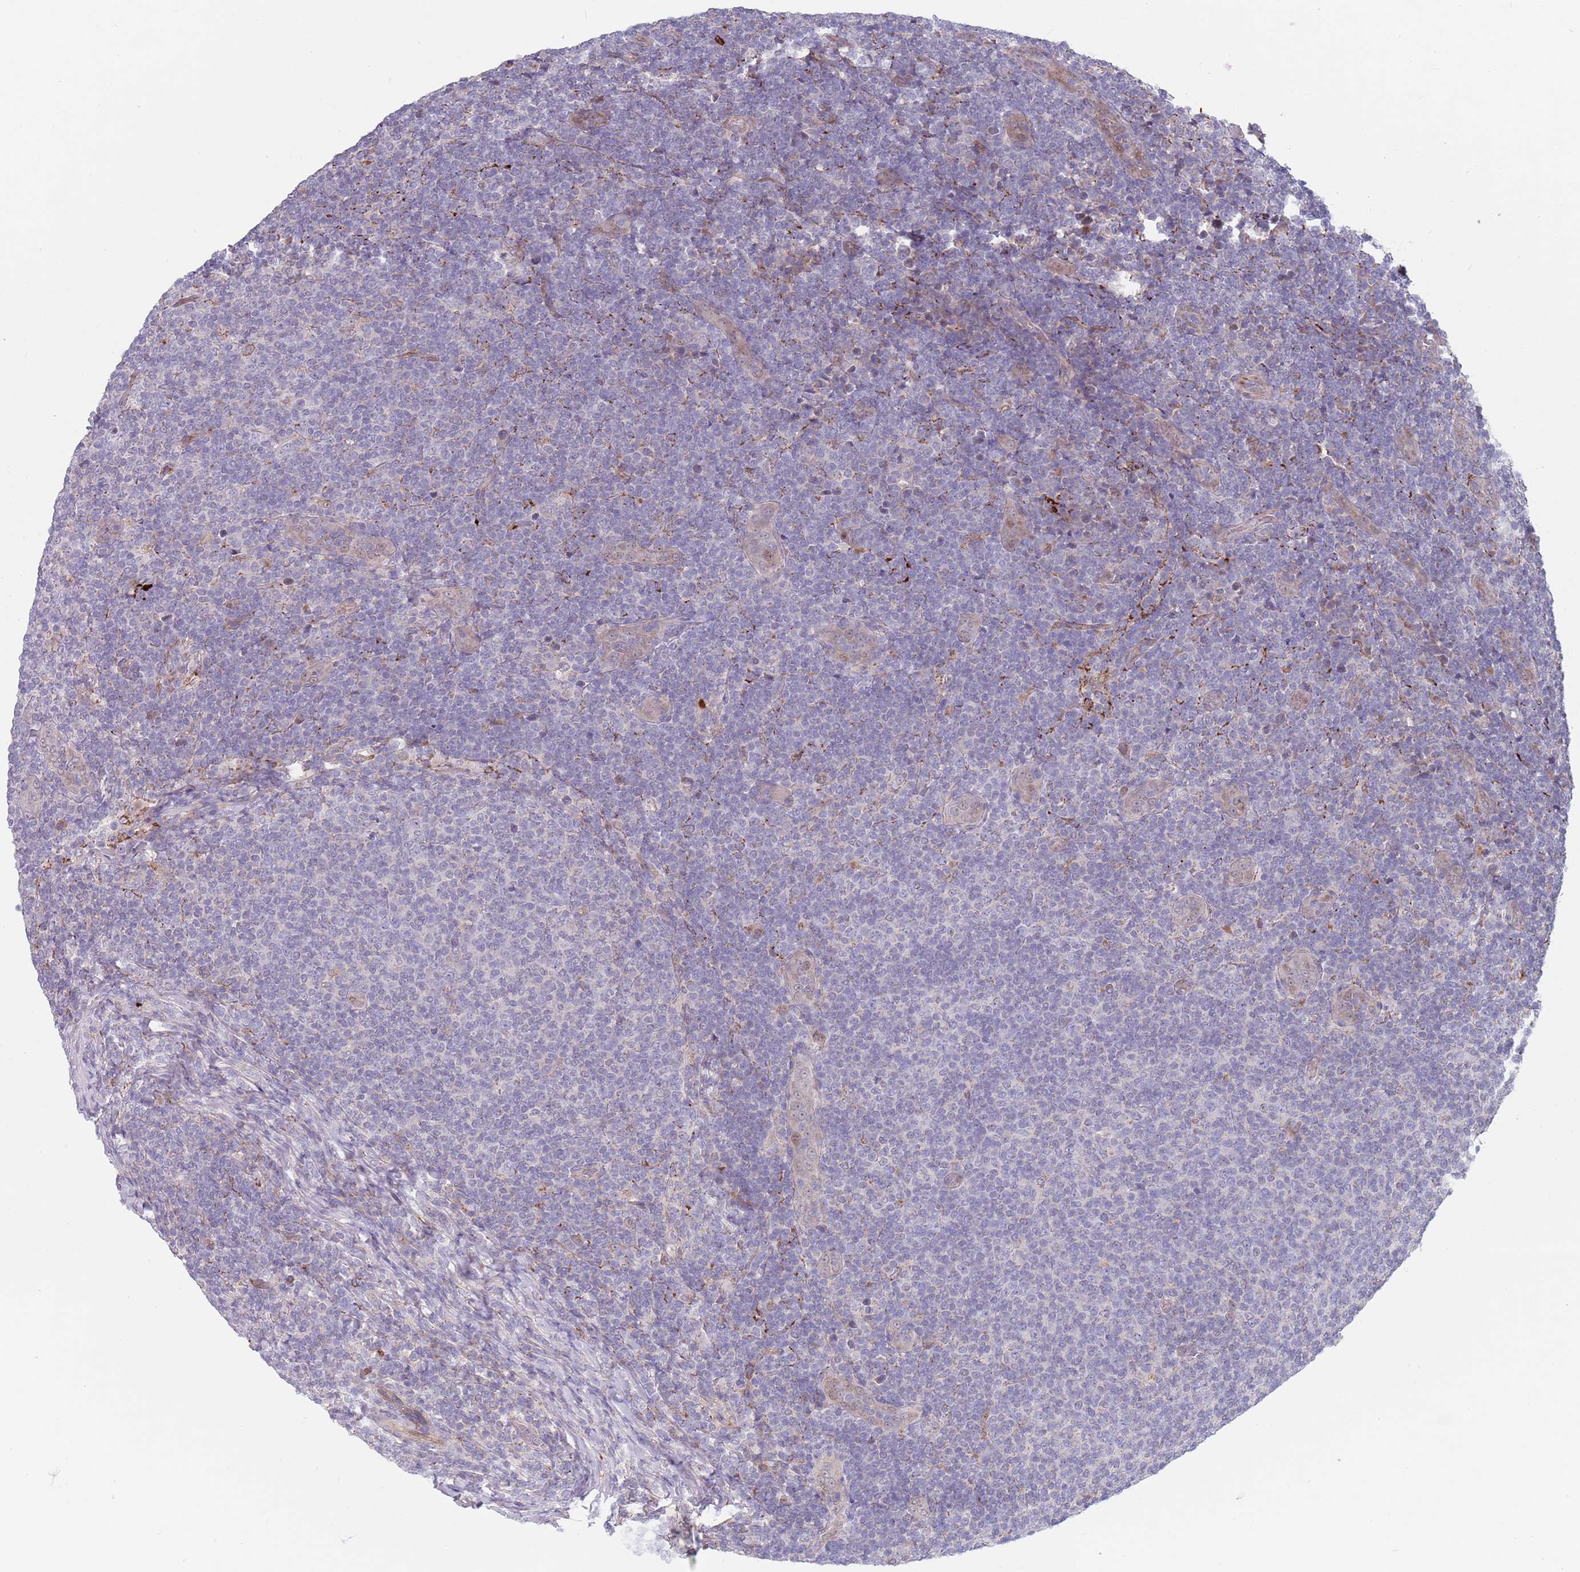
{"staining": {"intensity": "negative", "quantity": "none", "location": "none"}, "tissue": "lymphoma", "cell_type": "Tumor cells", "image_type": "cancer", "snomed": [{"axis": "morphology", "description": "Malignant lymphoma, non-Hodgkin's type, Low grade"}, {"axis": "topography", "description": "Lymph node"}], "caption": "DAB immunohistochemical staining of lymphoma reveals no significant expression in tumor cells.", "gene": "TYW1", "patient": {"sex": "male", "age": 66}}